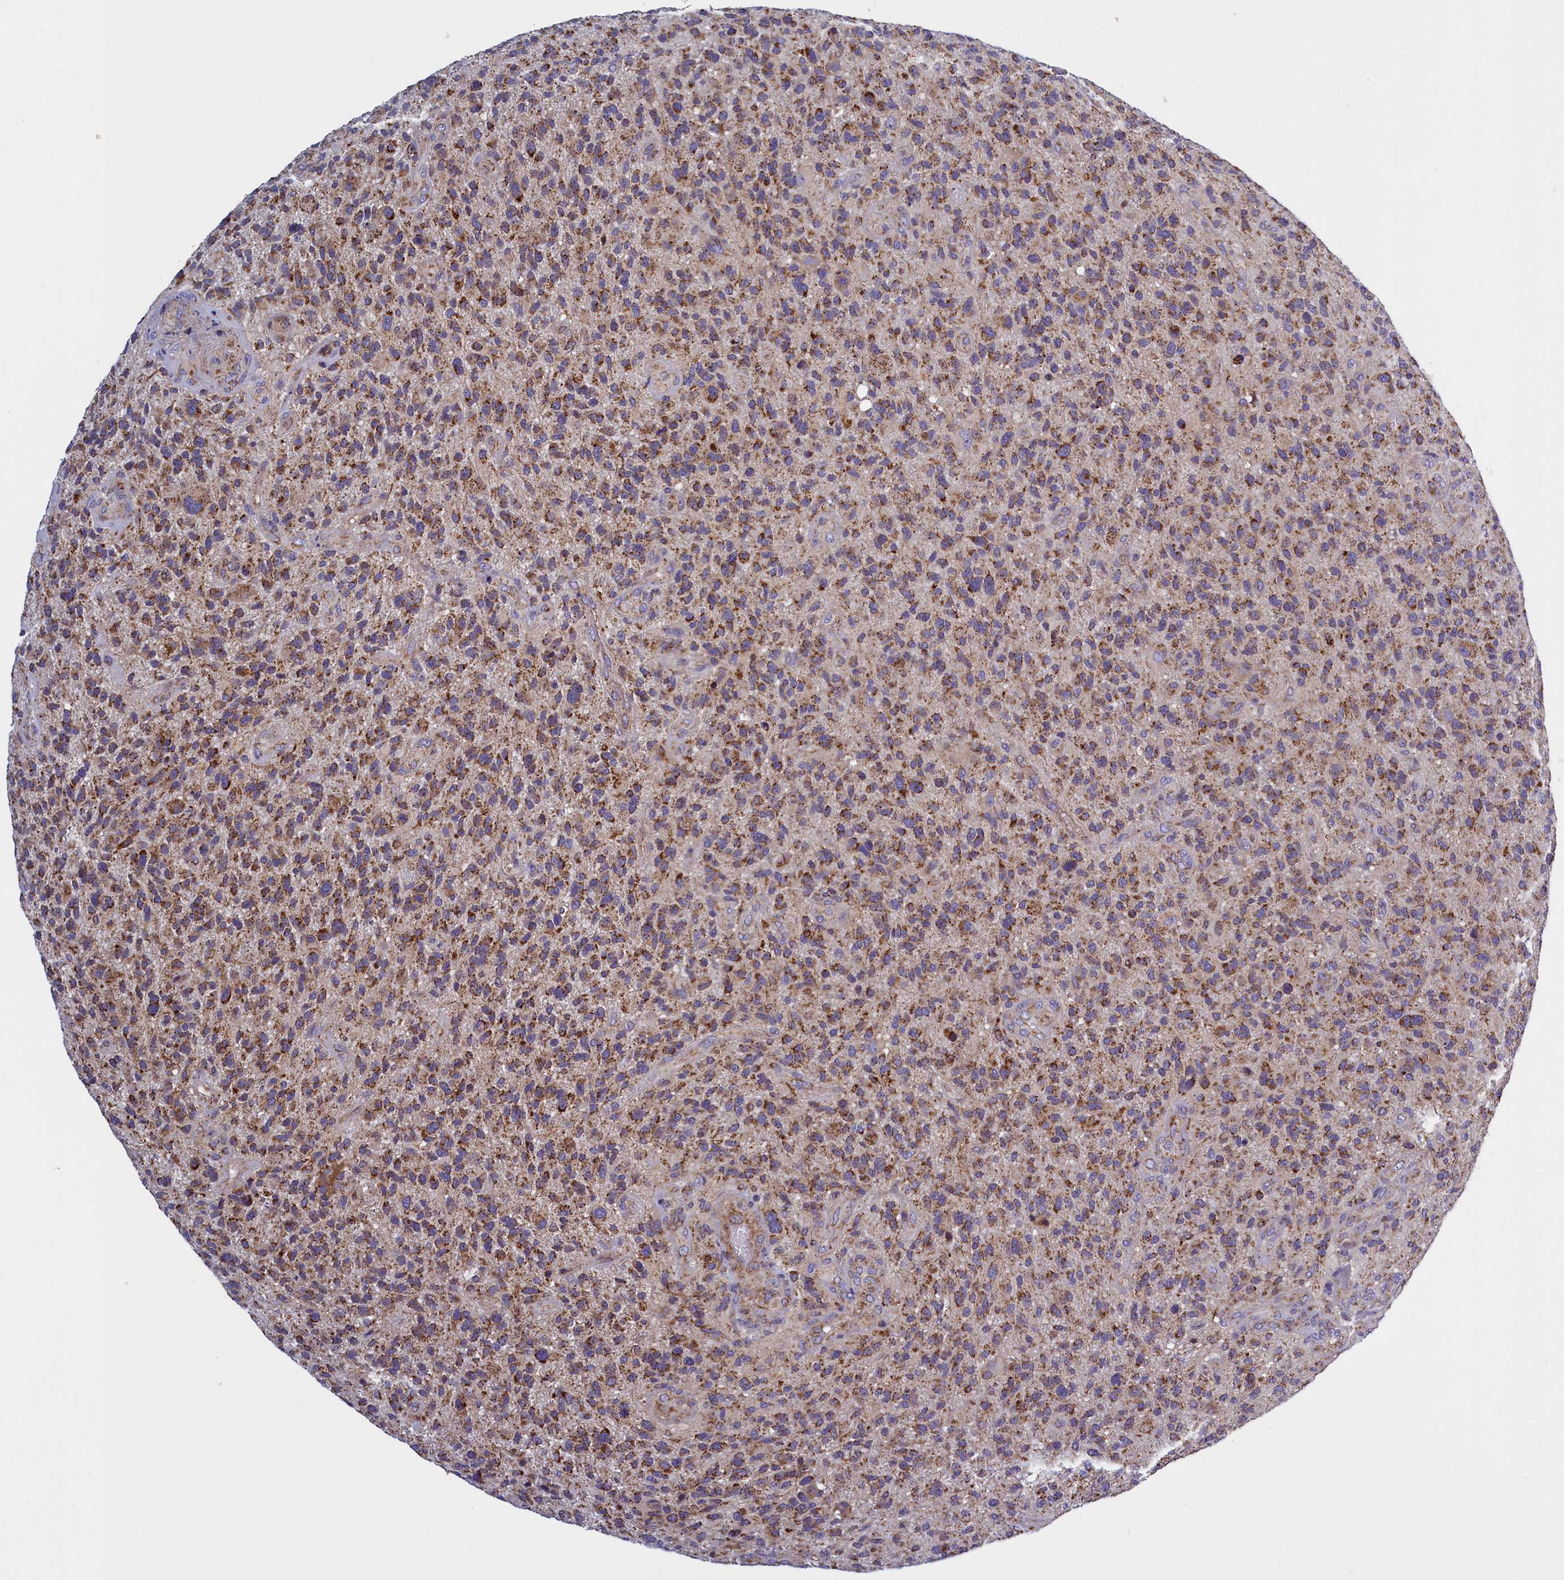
{"staining": {"intensity": "moderate", "quantity": ">75%", "location": "cytoplasmic/membranous"}, "tissue": "glioma", "cell_type": "Tumor cells", "image_type": "cancer", "snomed": [{"axis": "morphology", "description": "Glioma, malignant, High grade"}, {"axis": "topography", "description": "Brain"}], "caption": "Immunohistochemical staining of human glioma demonstrates medium levels of moderate cytoplasmic/membranous protein positivity in about >75% of tumor cells. The staining was performed using DAB (3,3'-diaminobenzidine) to visualize the protein expression in brown, while the nuclei were stained in blue with hematoxylin (Magnification: 20x).", "gene": "IFT122", "patient": {"sex": "male", "age": 47}}